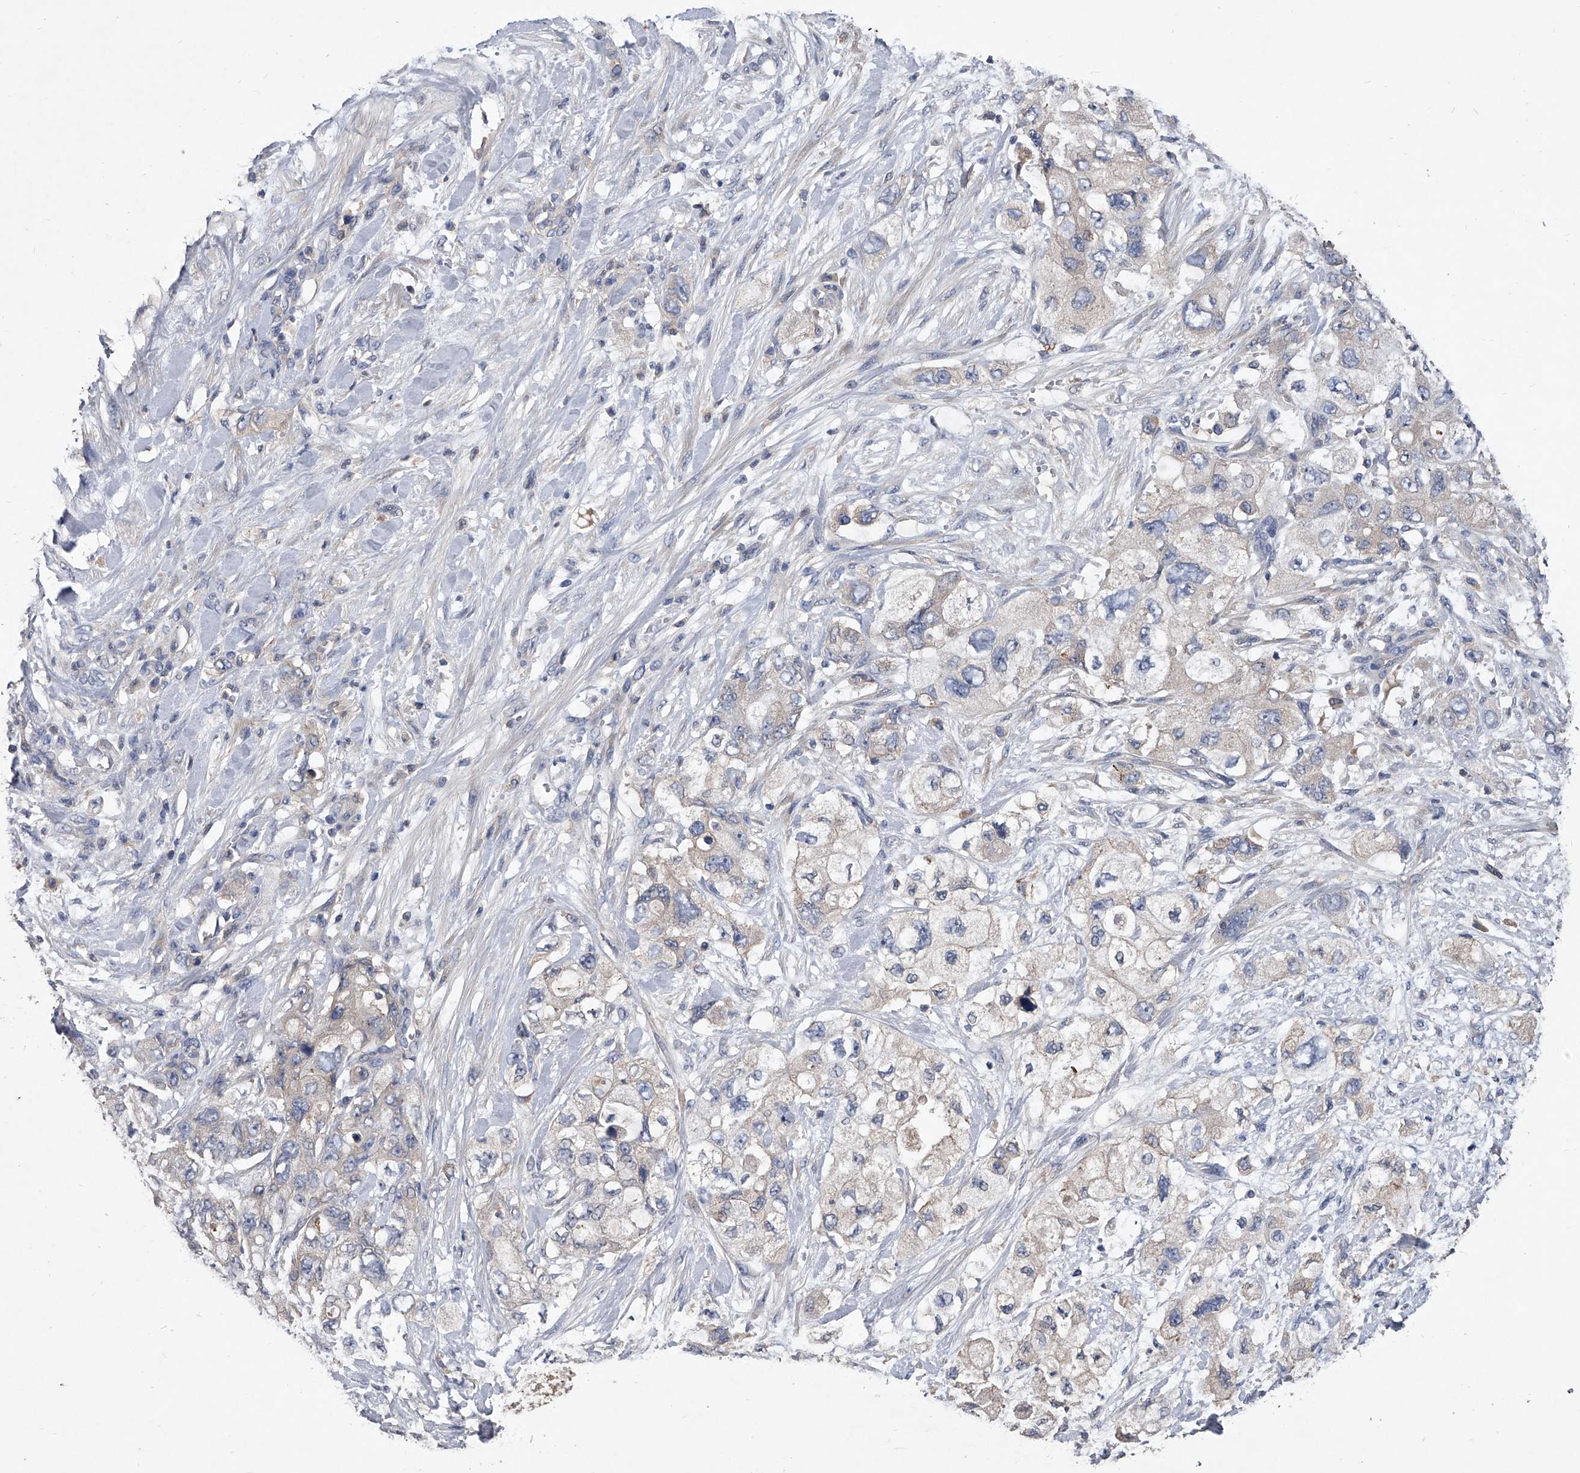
{"staining": {"intensity": "negative", "quantity": "none", "location": "none"}, "tissue": "pancreatic cancer", "cell_type": "Tumor cells", "image_type": "cancer", "snomed": [{"axis": "morphology", "description": "Adenocarcinoma, NOS"}, {"axis": "topography", "description": "Pancreas"}], "caption": "Histopathology image shows no protein expression in tumor cells of pancreatic cancer (adenocarcinoma) tissue. (DAB (3,3'-diaminobenzidine) immunohistochemistry visualized using brightfield microscopy, high magnification).", "gene": "C5", "patient": {"sex": "female", "age": 73}}